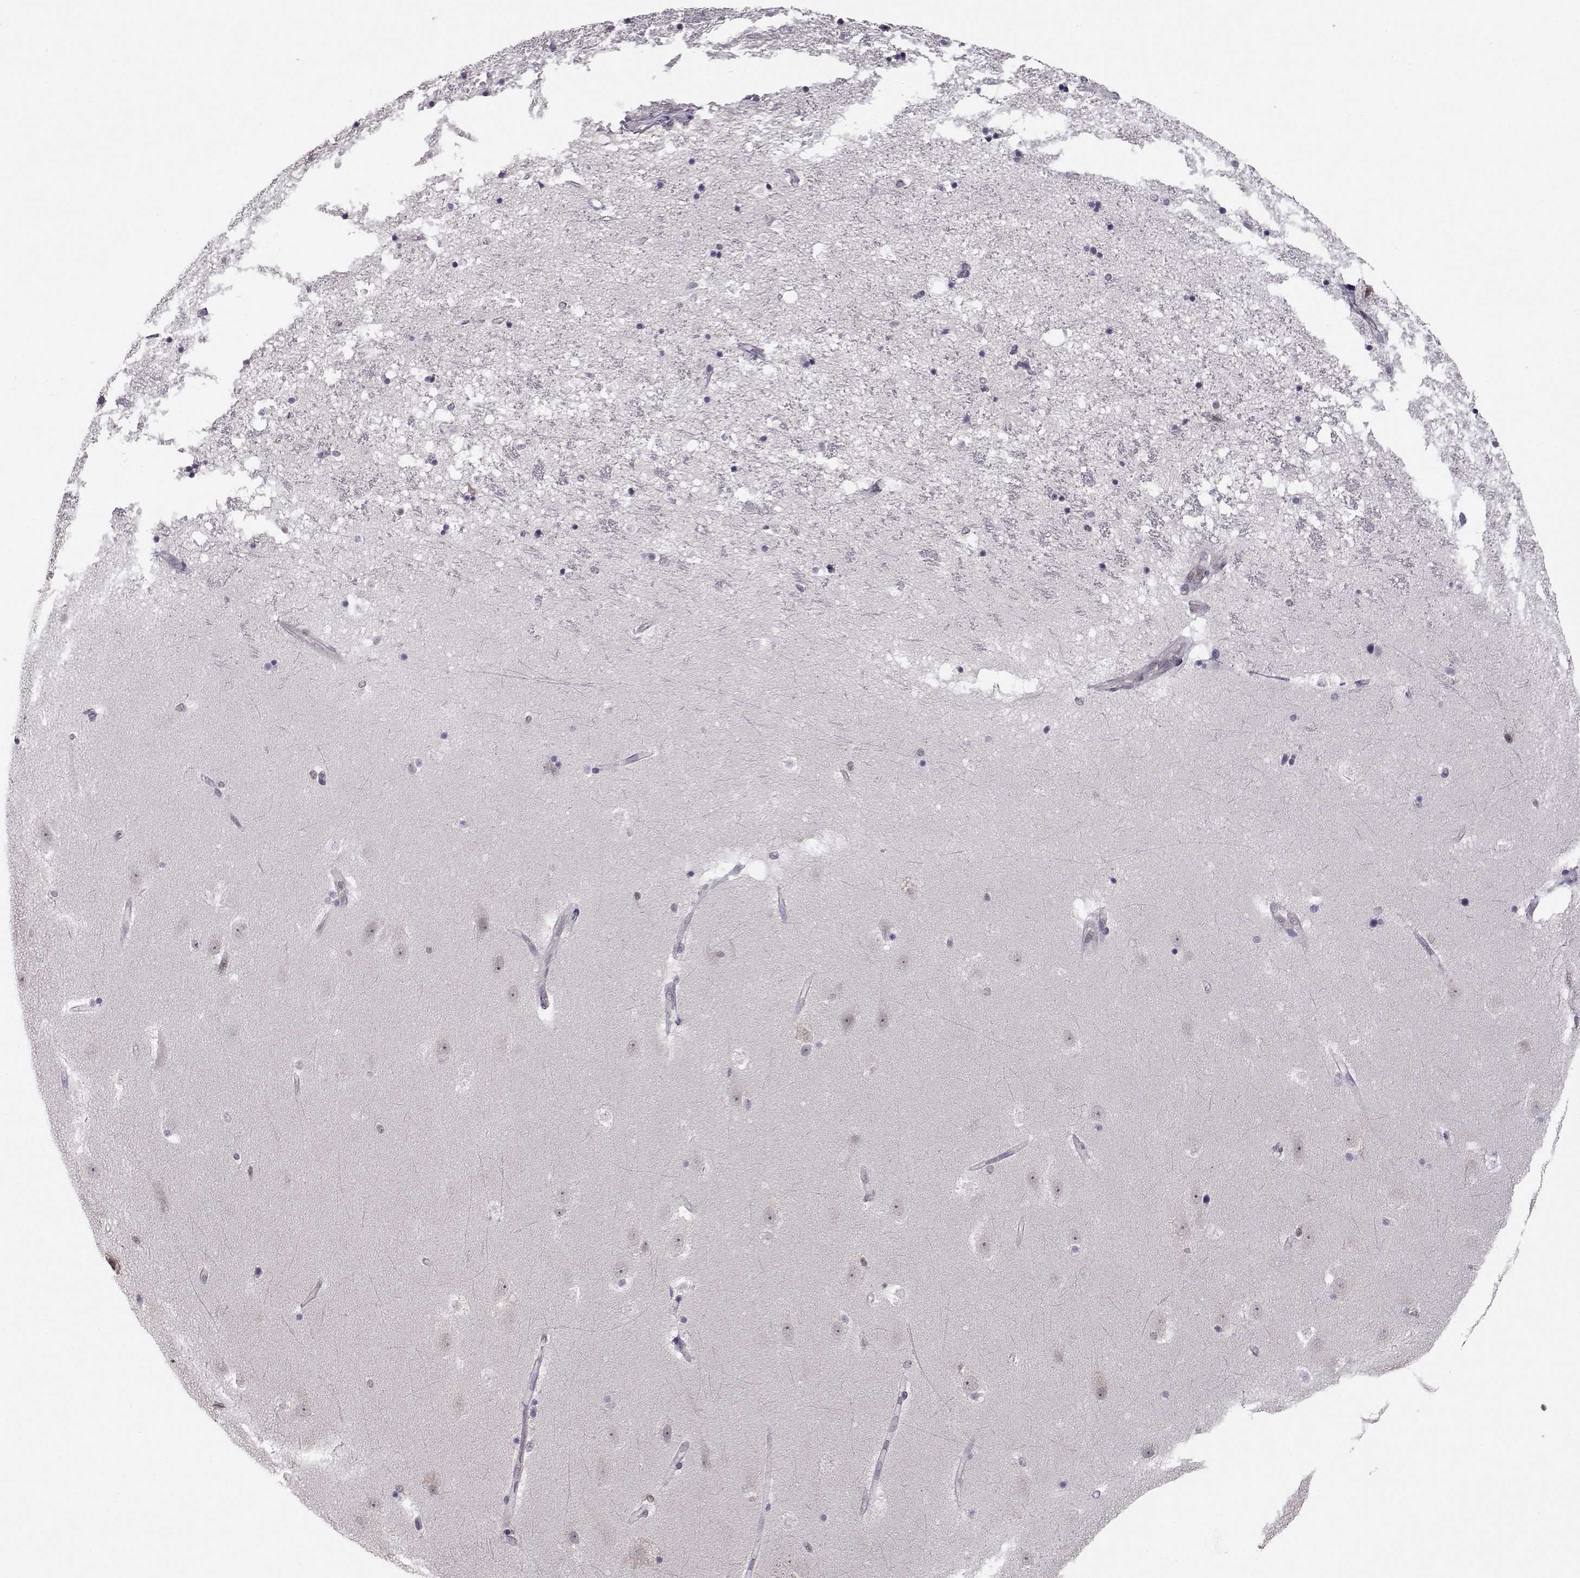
{"staining": {"intensity": "negative", "quantity": "none", "location": "none"}, "tissue": "hippocampus", "cell_type": "Glial cells", "image_type": "normal", "snomed": [{"axis": "morphology", "description": "Normal tissue, NOS"}, {"axis": "topography", "description": "Hippocampus"}], "caption": "Immunohistochemistry histopathology image of normal hippocampus: hippocampus stained with DAB (3,3'-diaminobenzidine) displays no significant protein staining in glial cells. (Immunohistochemistry (ihc), brightfield microscopy, high magnification).", "gene": "KIF13B", "patient": {"sex": "male", "age": 49}}